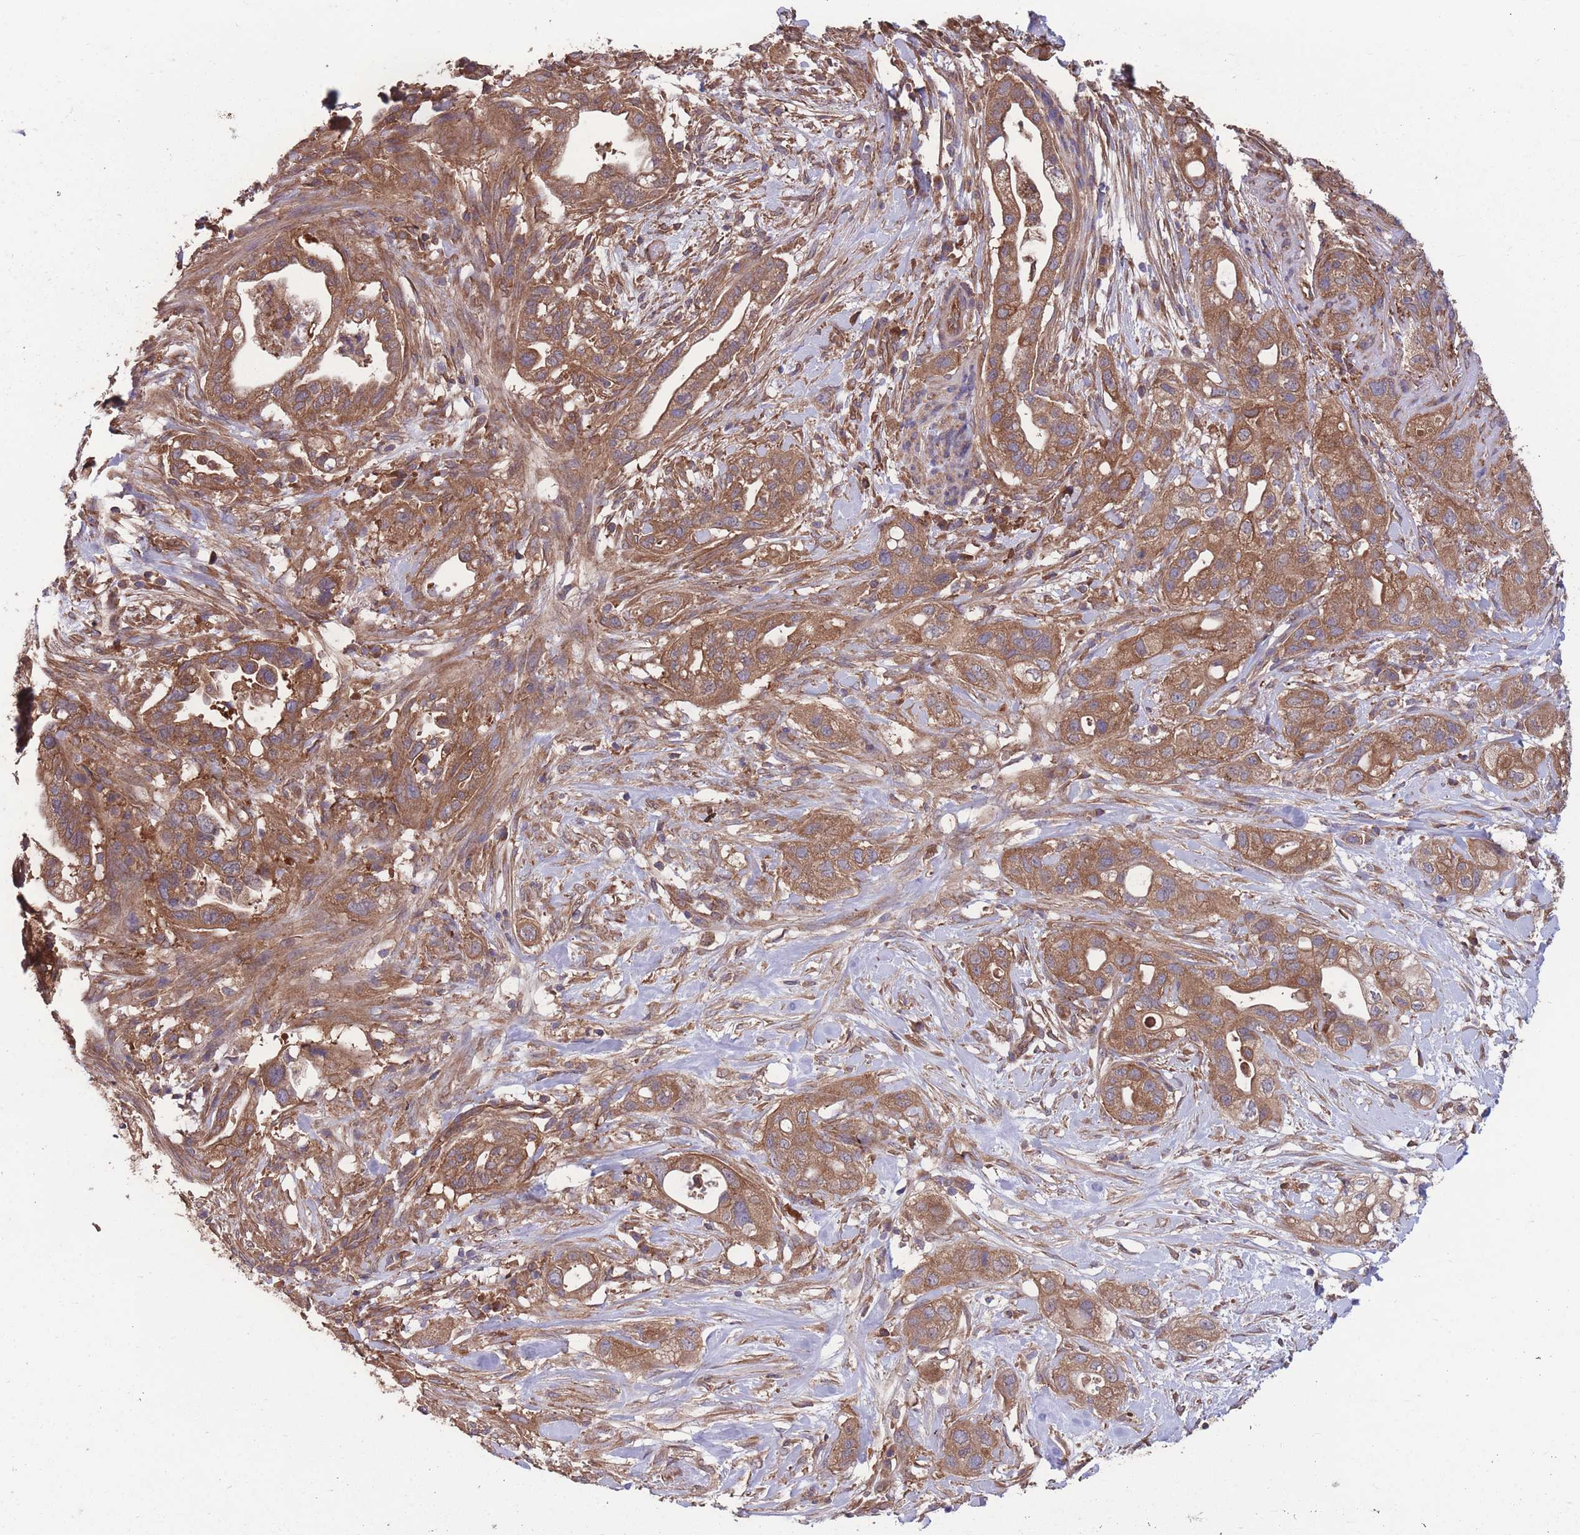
{"staining": {"intensity": "moderate", "quantity": ">75%", "location": "cytoplasmic/membranous"}, "tissue": "pancreatic cancer", "cell_type": "Tumor cells", "image_type": "cancer", "snomed": [{"axis": "morphology", "description": "Adenocarcinoma, NOS"}, {"axis": "topography", "description": "Pancreas"}], "caption": "A histopathology image of human pancreatic cancer (adenocarcinoma) stained for a protein exhibits moderate cytoplasmic/membranous brown staining in tumor cells.", "gene": "ZPR1", "patient": {"sex": "male", "age": 44}}